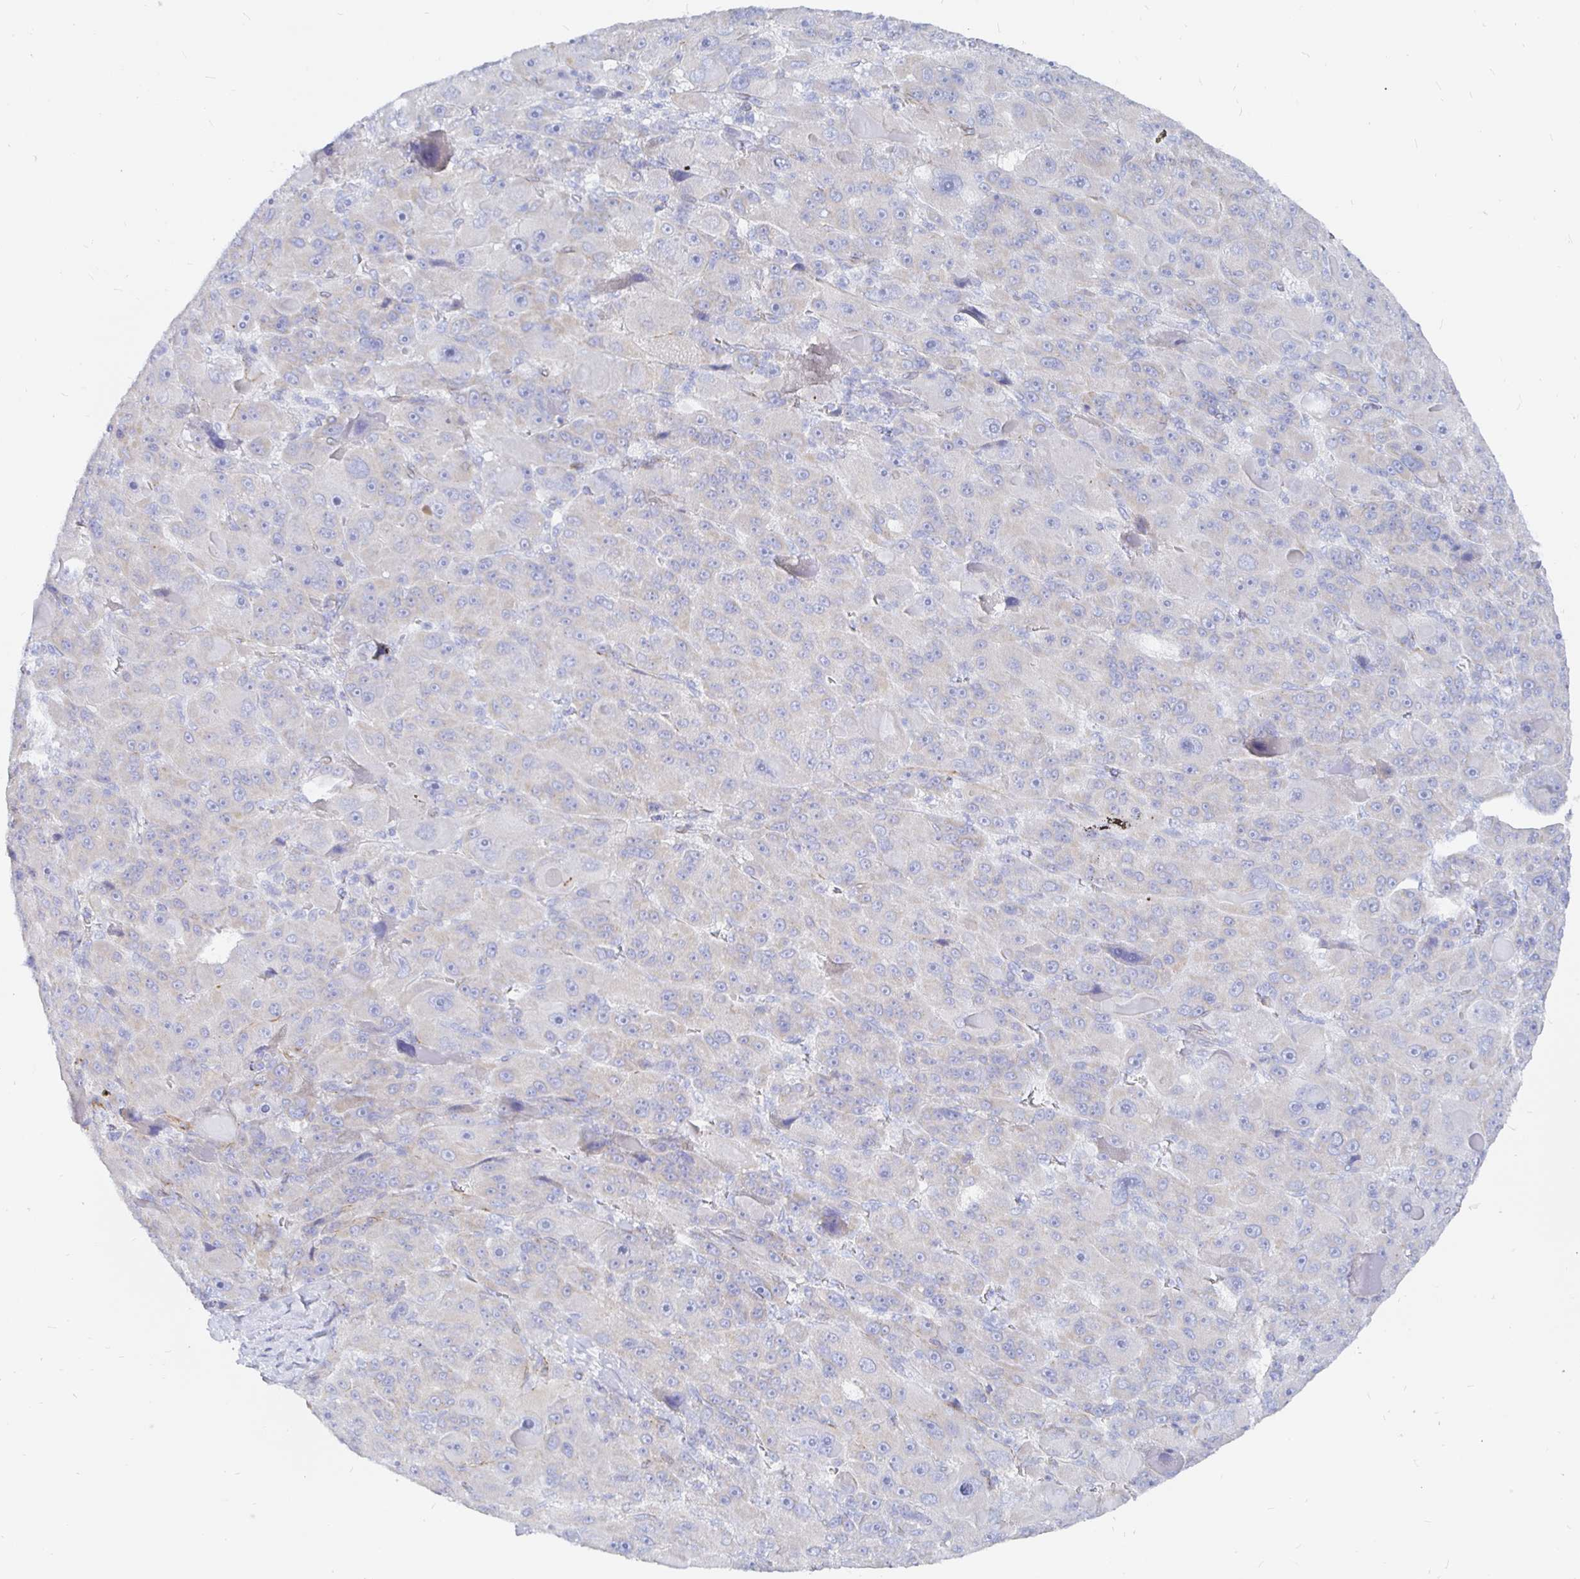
{"staining": {"intensity": "negative", "quantity": "none", "location": "none"}, "tissue": "liver cancer", "cell_type": "Tumor cells", "image_type": "cancer", "snomed": [{"axis": "morphology", "description": "Carcinoma, Hepatocellular, NOS"}, {"axis": "topography", "description": "Liver"}], "caption": "High power microscopy image of an immunohistochemistry (IHC) image of liver hepatocellular carcinoma, revealing no significant positivity in tumor cells.", "gene": "COX16", "patient": {"sex": "male", "age": 76}}